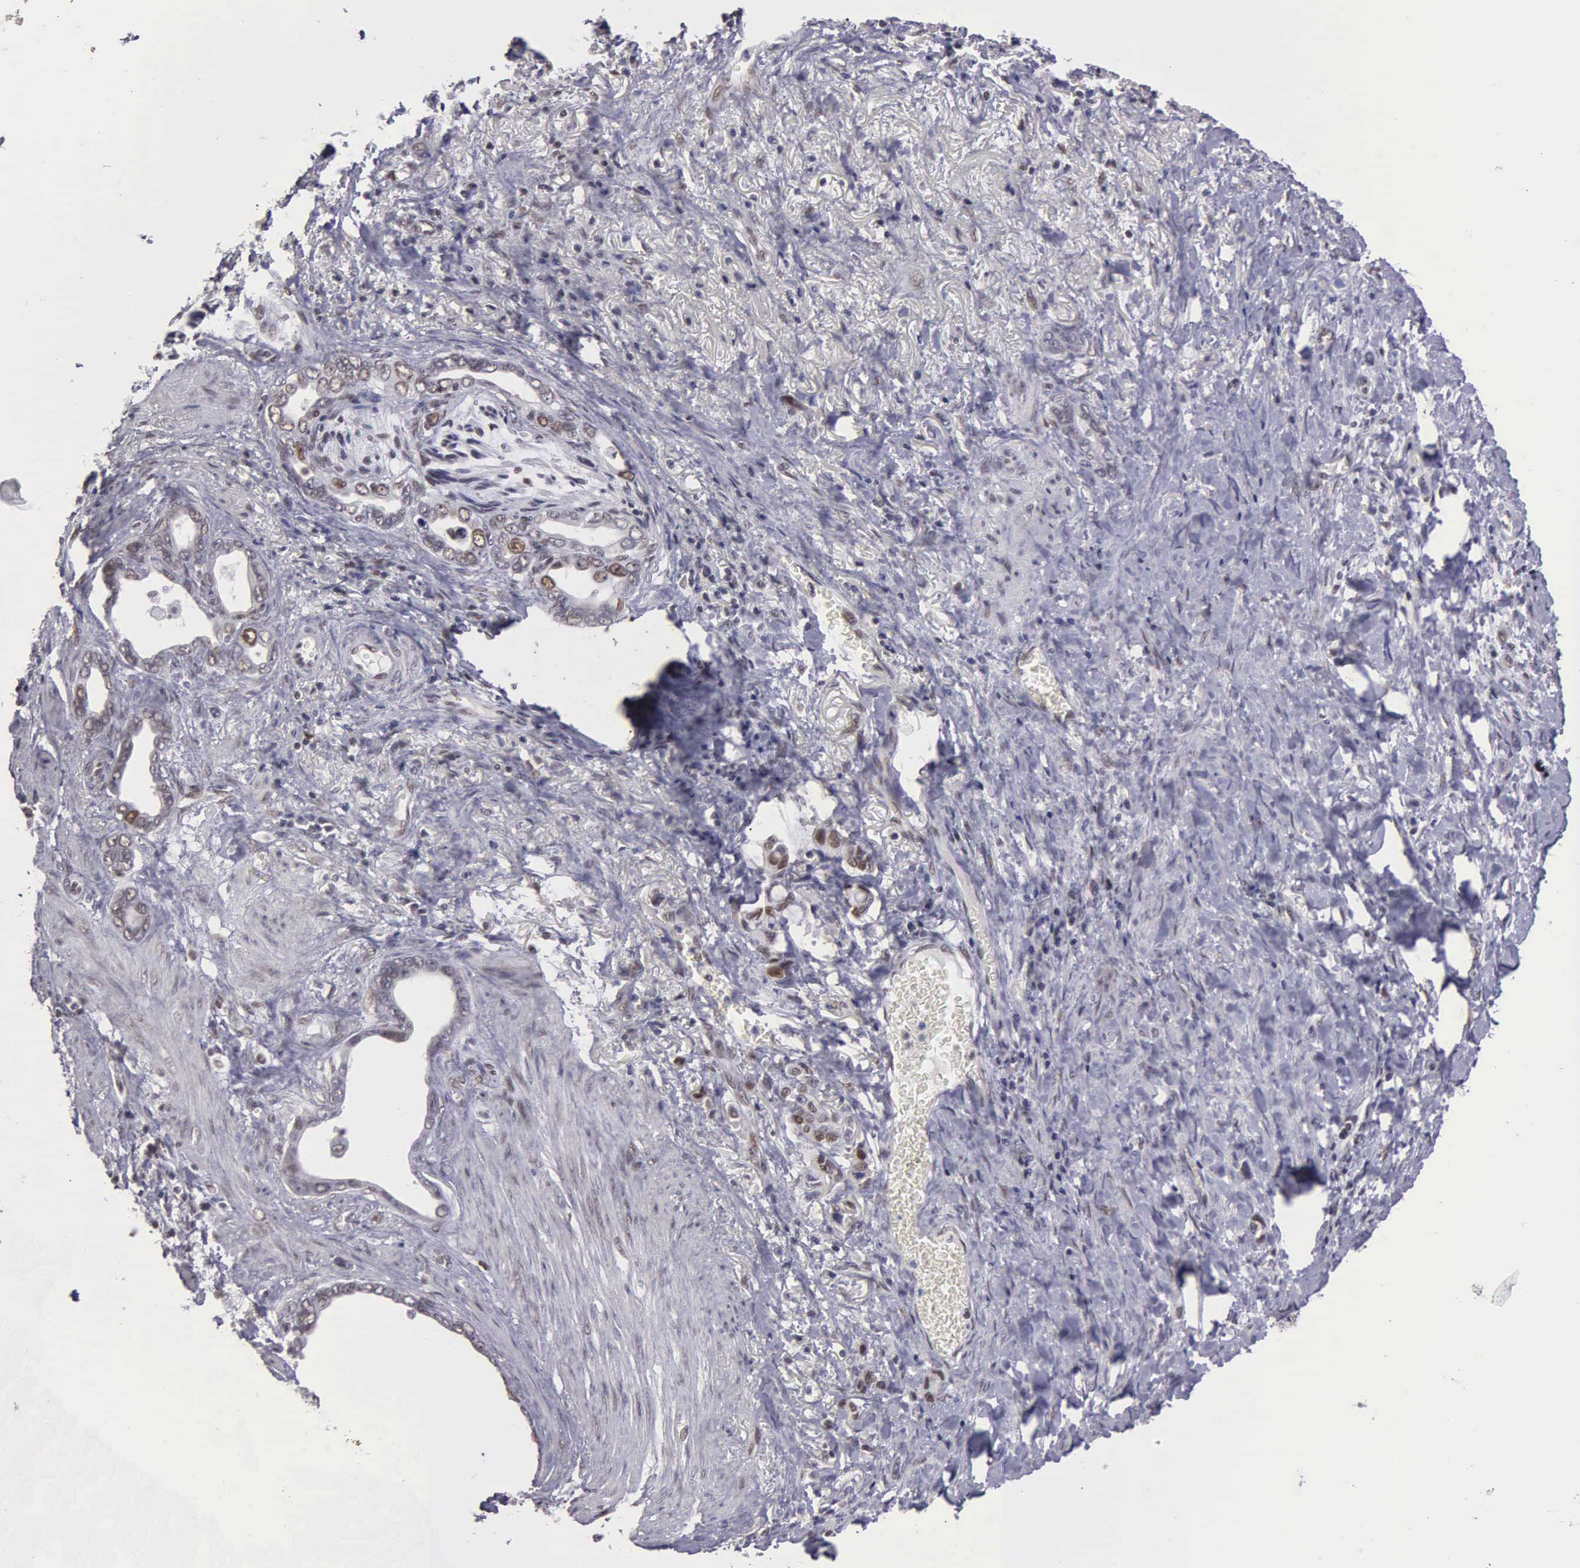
{"staining": {"intensity": "weak", "quantity": "<25%", "location": "cytoplasmic/membranous,nuclear"}, "tissue": "stomach cancer", "cell_type": "Tumor cells", "image_type": "cancer", "snomed": [{"axis": "morphology", "description": "Adenocarcinoma, NOS"}, {"axis": "topography", "description": "Stomach"}], "caption": "This is an IHC photomicrograph of human stomach adenocarcinoma. There is no expression in tumor cells.", "gene": "UBR7", "patient": {"sex": "male", "age": 78}}